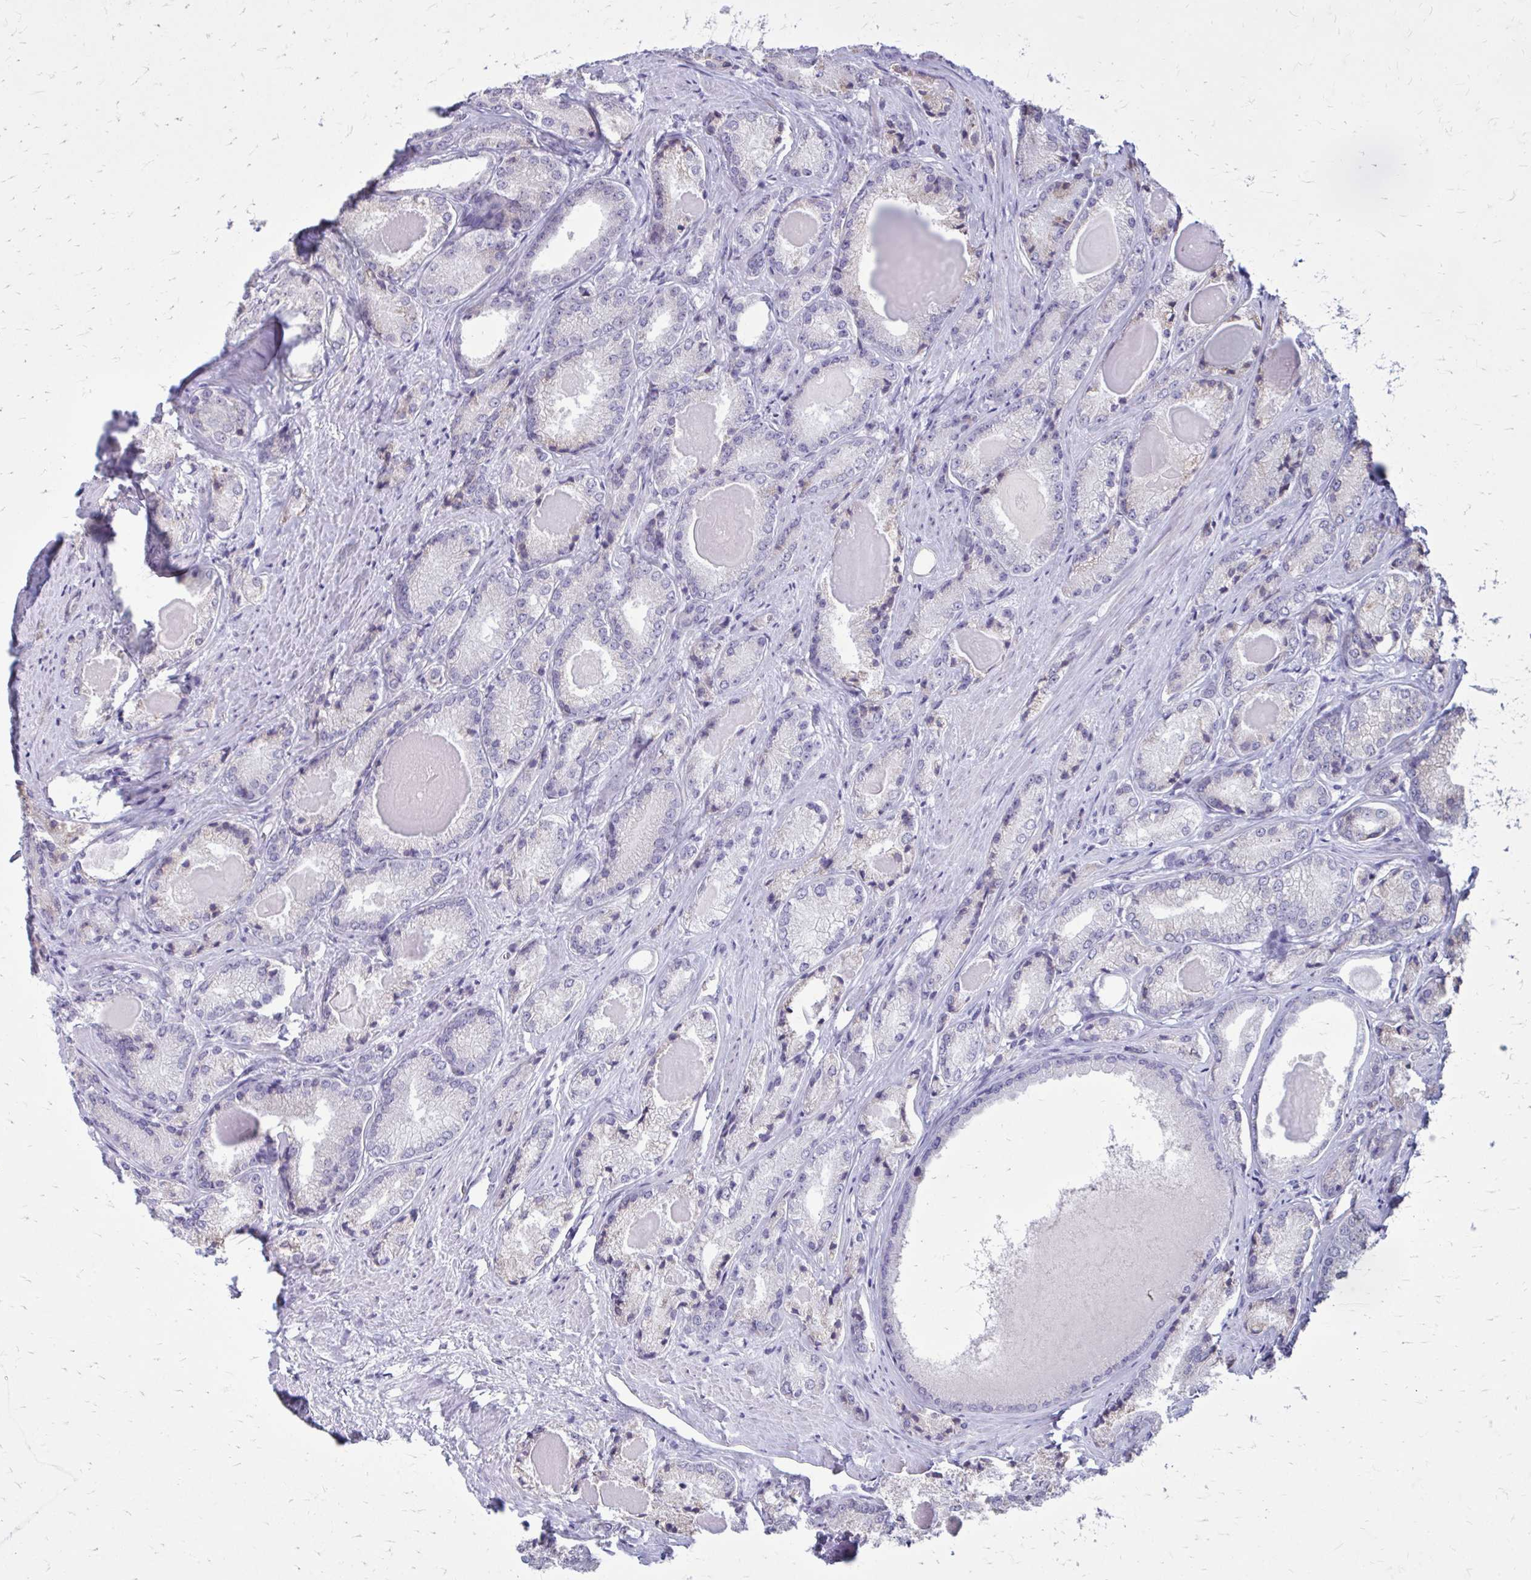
{"staining": {"intensity": "negative", "quantity": "none", "location": "none"}, "tissue": "prostate cancer", "cell_type": "Tumor cells", "image_type": "cancer", "snomed": [{"axis": "morphology", "description": "Adenocarcinoma, NOS"}, {"axis": "morphology", "description": "Adenocarcinoma, Low grade"}, {"axis": "topography", "description": "Prostate"}], "caption": "High magnification brightfield microscopy of prostate cancer stained with DAB (brown) and counterstained with hematoxylin (blue): tumor cells show no significant expression. The staining was performed using DAB to visualize the protein expression in brown, while the nuclei were stained in blue with hematoxylin (Magnification: 20x).", "gene": "PROSER1", "patient": {"sex": "male", "age": 68}}